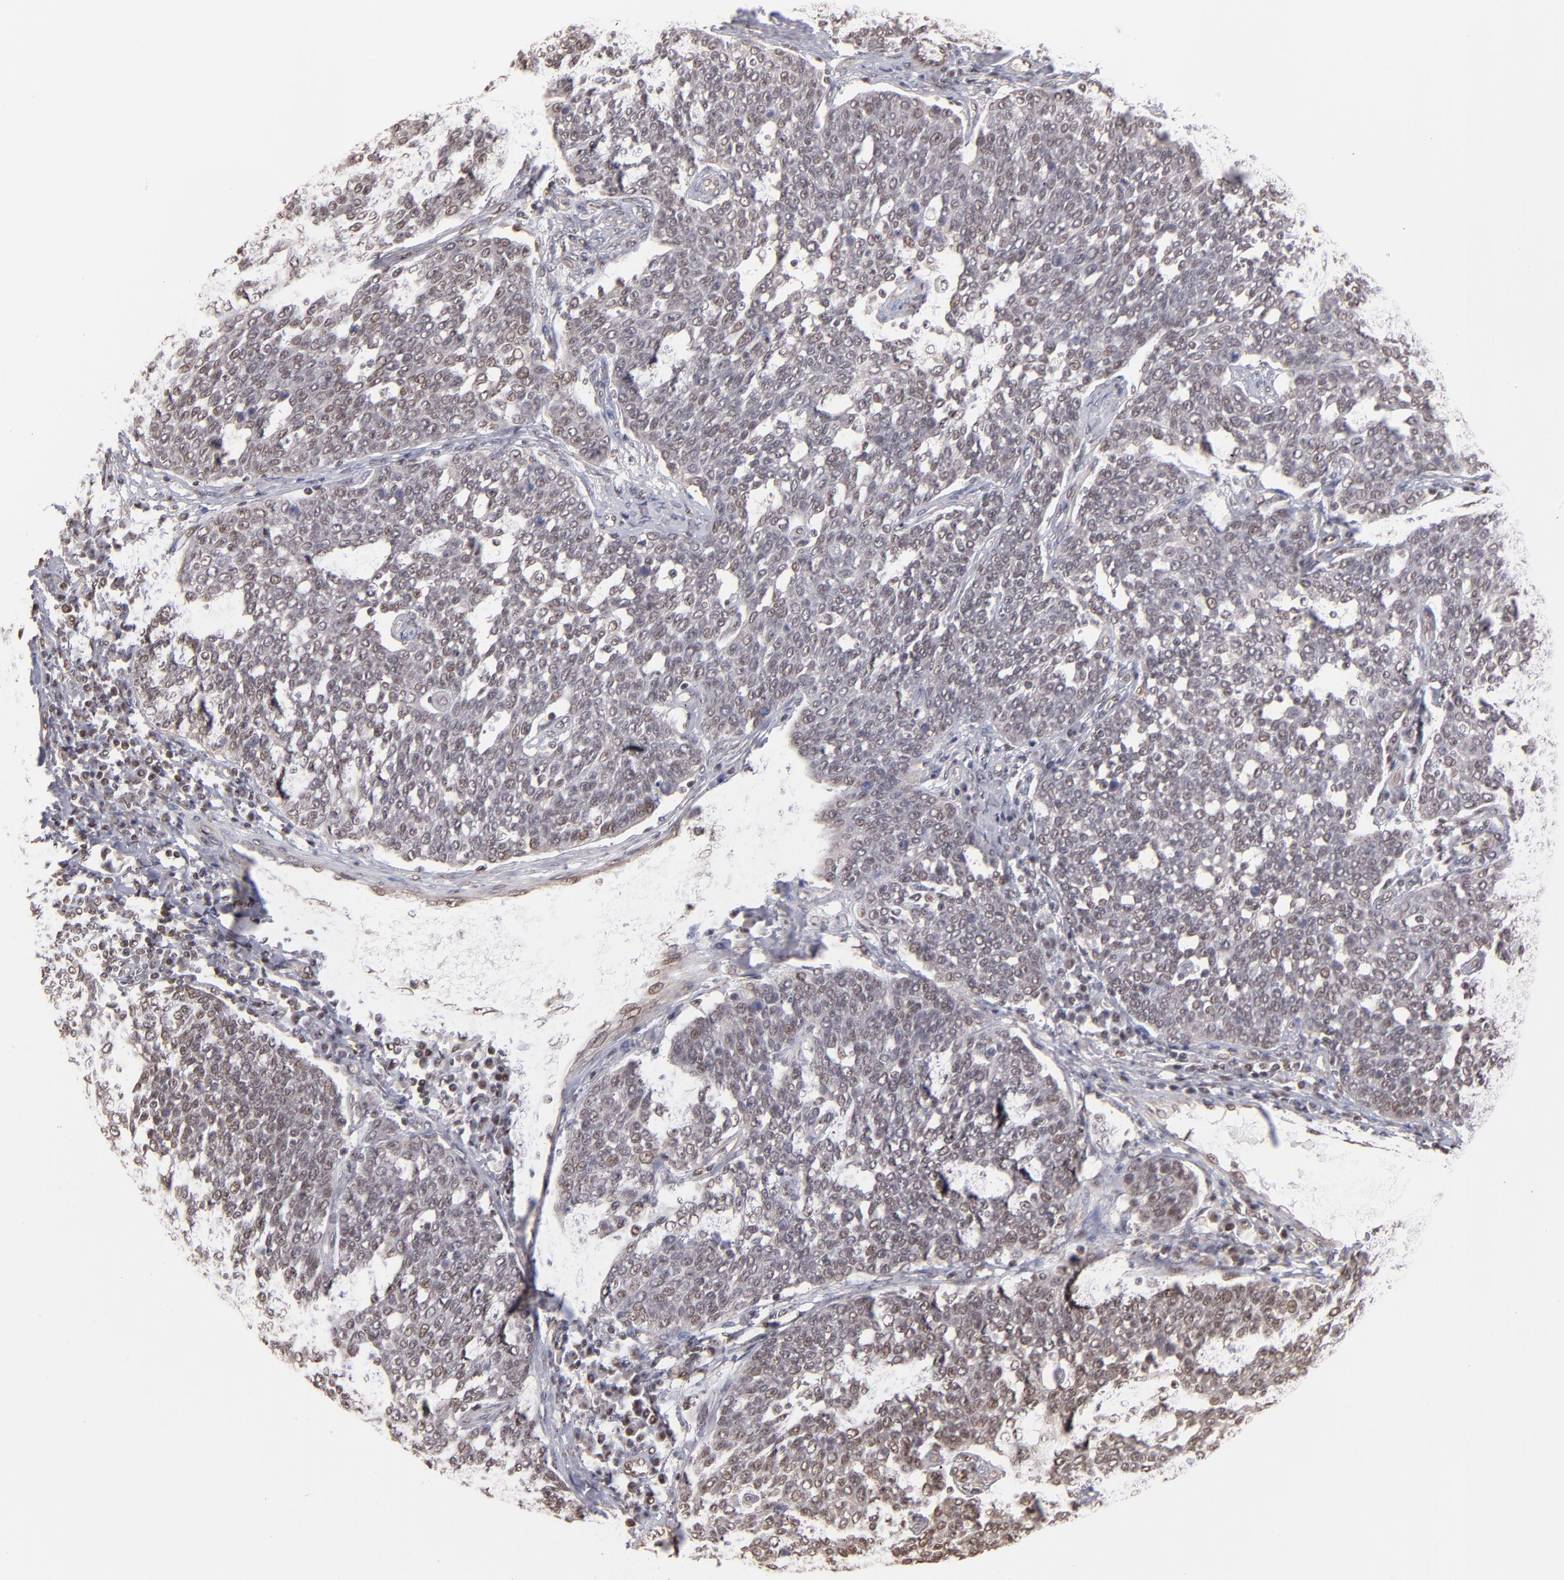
{"staining": {"intensity": "weak", "quantity": "<25%", "location": "nuclear"}, "tissue": "cervical cancer", "cell_type": "Tumor cells", "image_type": "cancer", "snomed": [{"axis": "morphology", "description": "Squamous cell carcinoma, NOS"}, {"axis": "topography", "description": "Cervix"}], "caption": "This is a micrograph of immunohistochemistry (IHC) staining of cervical cancer (squamous cell carcinoma), which shows no expression in tumor cells. (Stains: DAB (3,3'-diaminobenzidine) immunohistochemistry with hematoxylin counter stain, Microscopy: brightfield microscopy at high magnification).", "gene": "TERF2", "patient": {"sex": "female", "age": 34}}